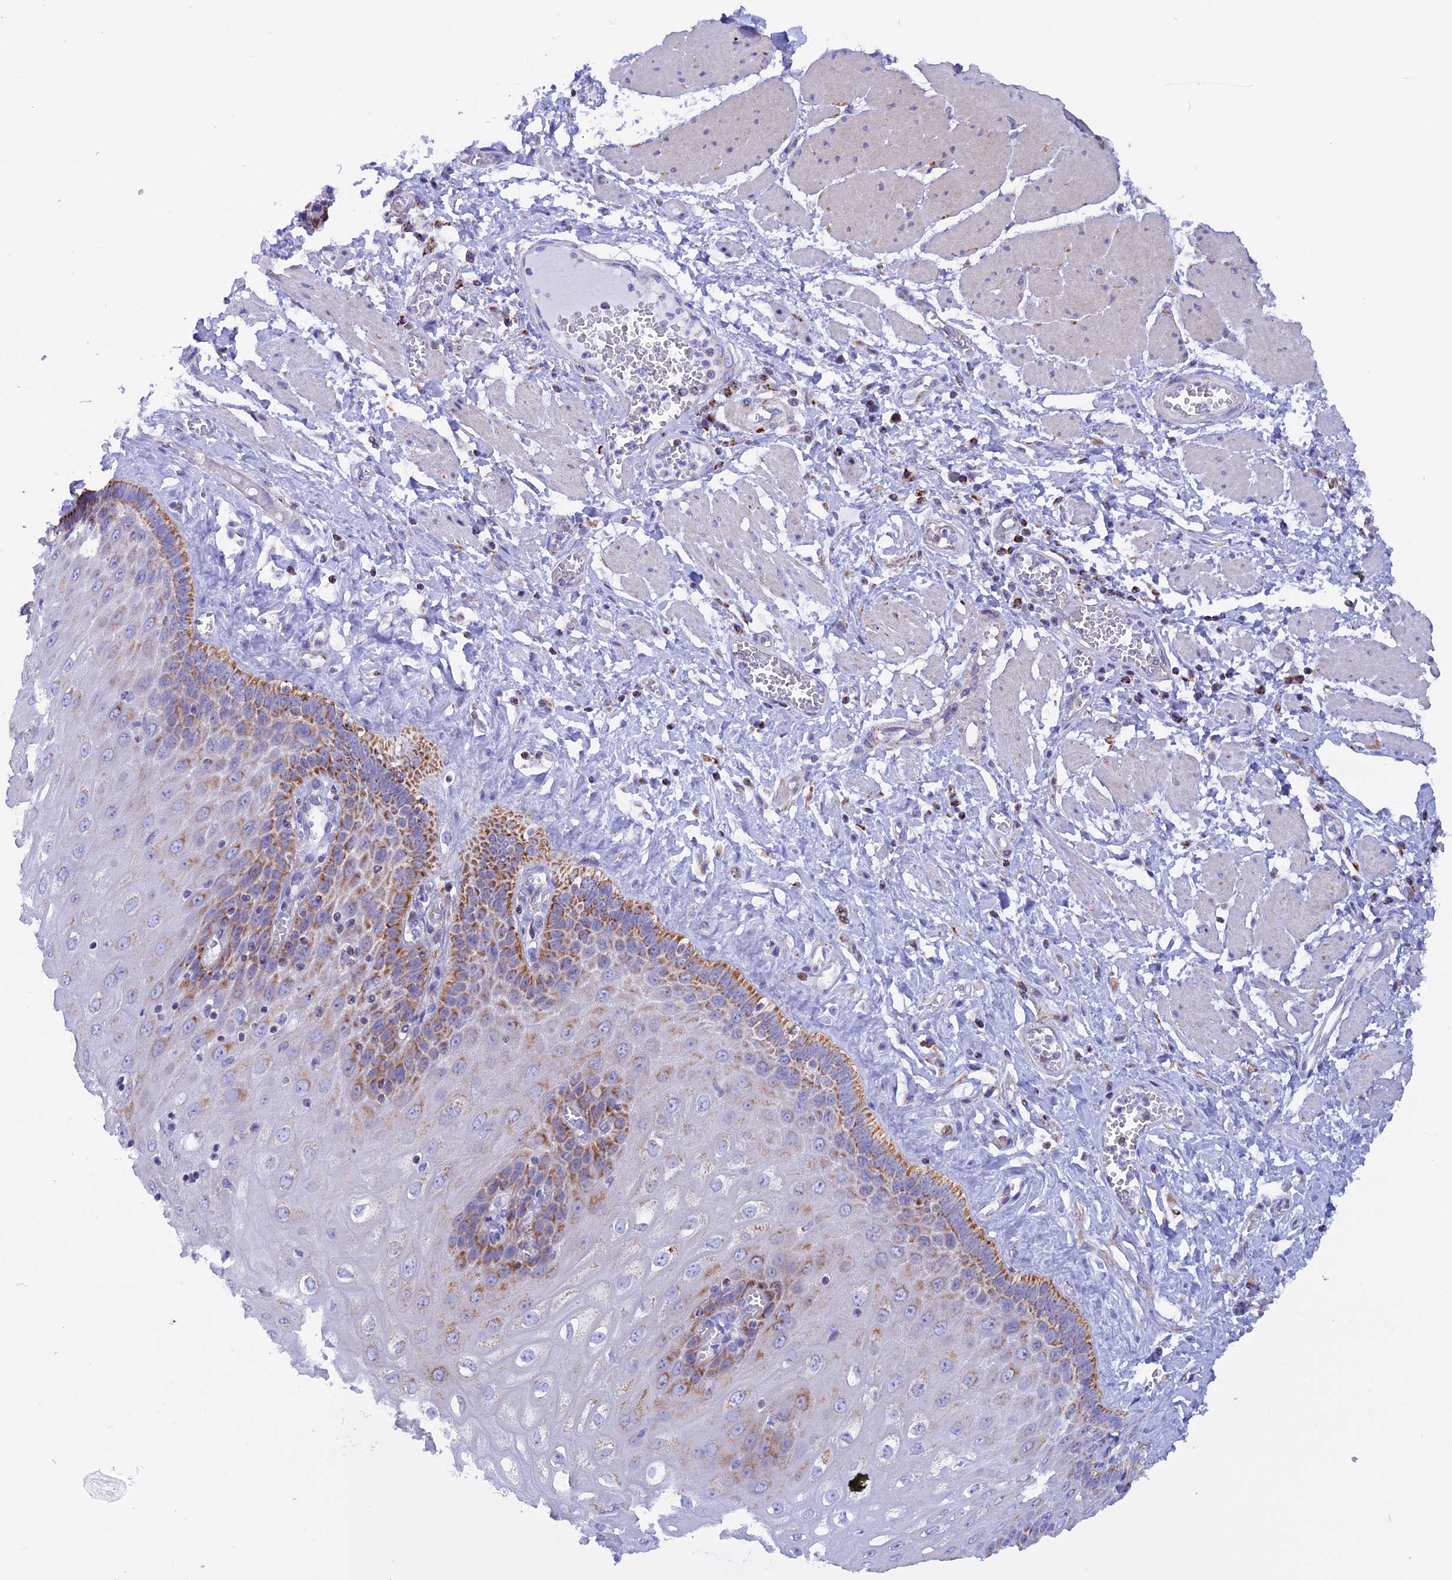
{"staining": {"intensity": "moderate", "quantity": ">75%", "location": "cytoplasmic/membranous"}, "tissue": "esophagus", "cell_type": "Squamous epithelial cells", "image_type": "normal", "snomed": [{"axis": "morphology", "description": "Normal tissue, NOS"}, {"axis": "topography", "description": "Esophagus"}], "caption": "Immunohistochemistry (IHC) histopathology image of normal human esophagus stained for a protein (brown), which displays medium levels of moderate cytoplasmic/membranous positivity in about >75% of squamous epithelial cells.", "gene": "GCDH", "patient": {"sex": "male", "age": 60}}